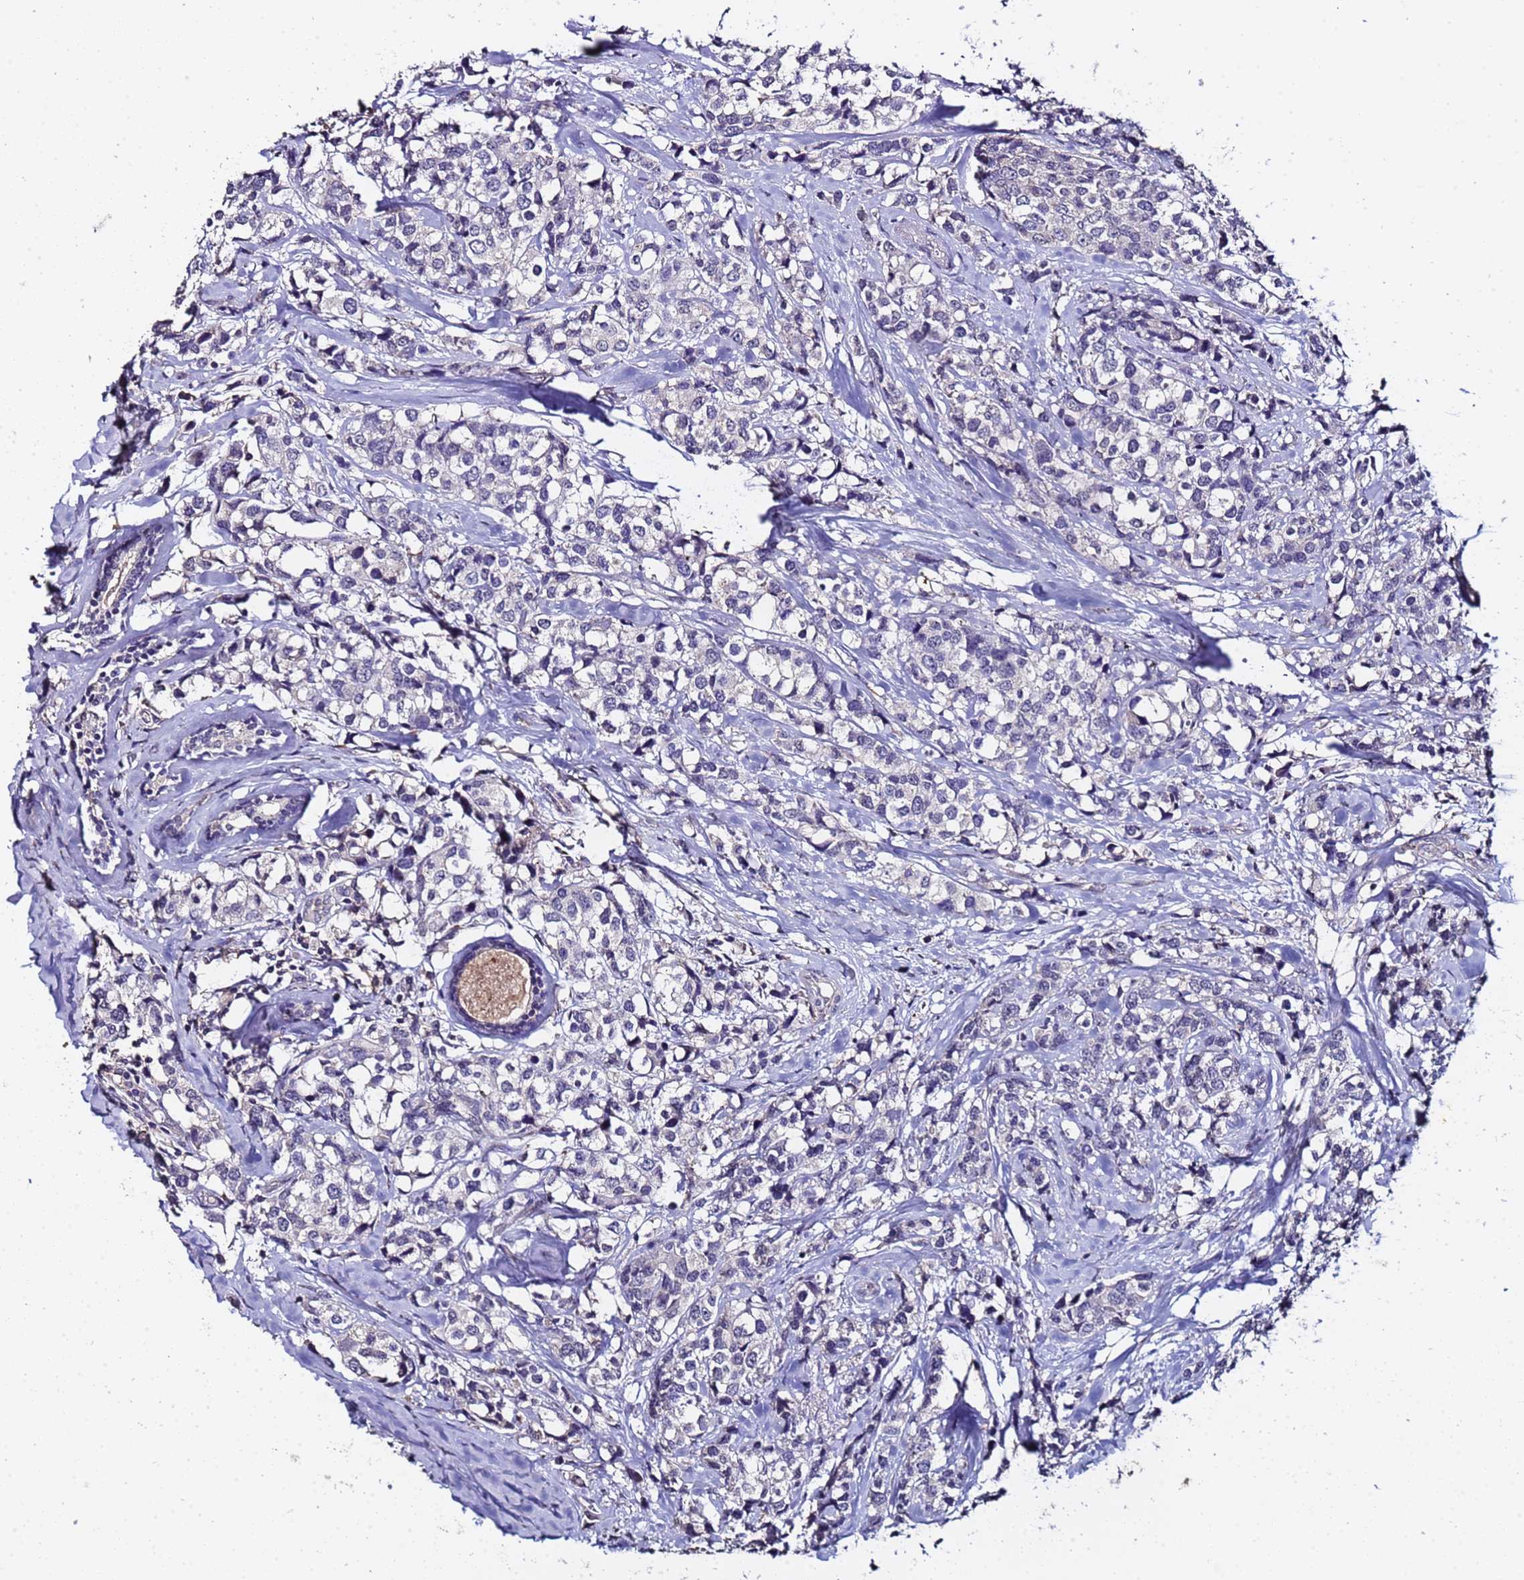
{"staining": {"intensity": "negative", "quantity": "none", "location": "none"}, "tissue": "breast cancer", "cell_type": "Tumor cells", "image_type": "cancer", "snomed": [{"axis": "morphology", "description": "Lobular carcinoma"}, {"axis": "topography", "description": "Breast"}], "caption": "Photomicrograph shows no significant protein positivity in tumor cells of breast lobular carcinoma.", "gene": "ZNF248", "patient": {"sex": "female", "age": 59}}